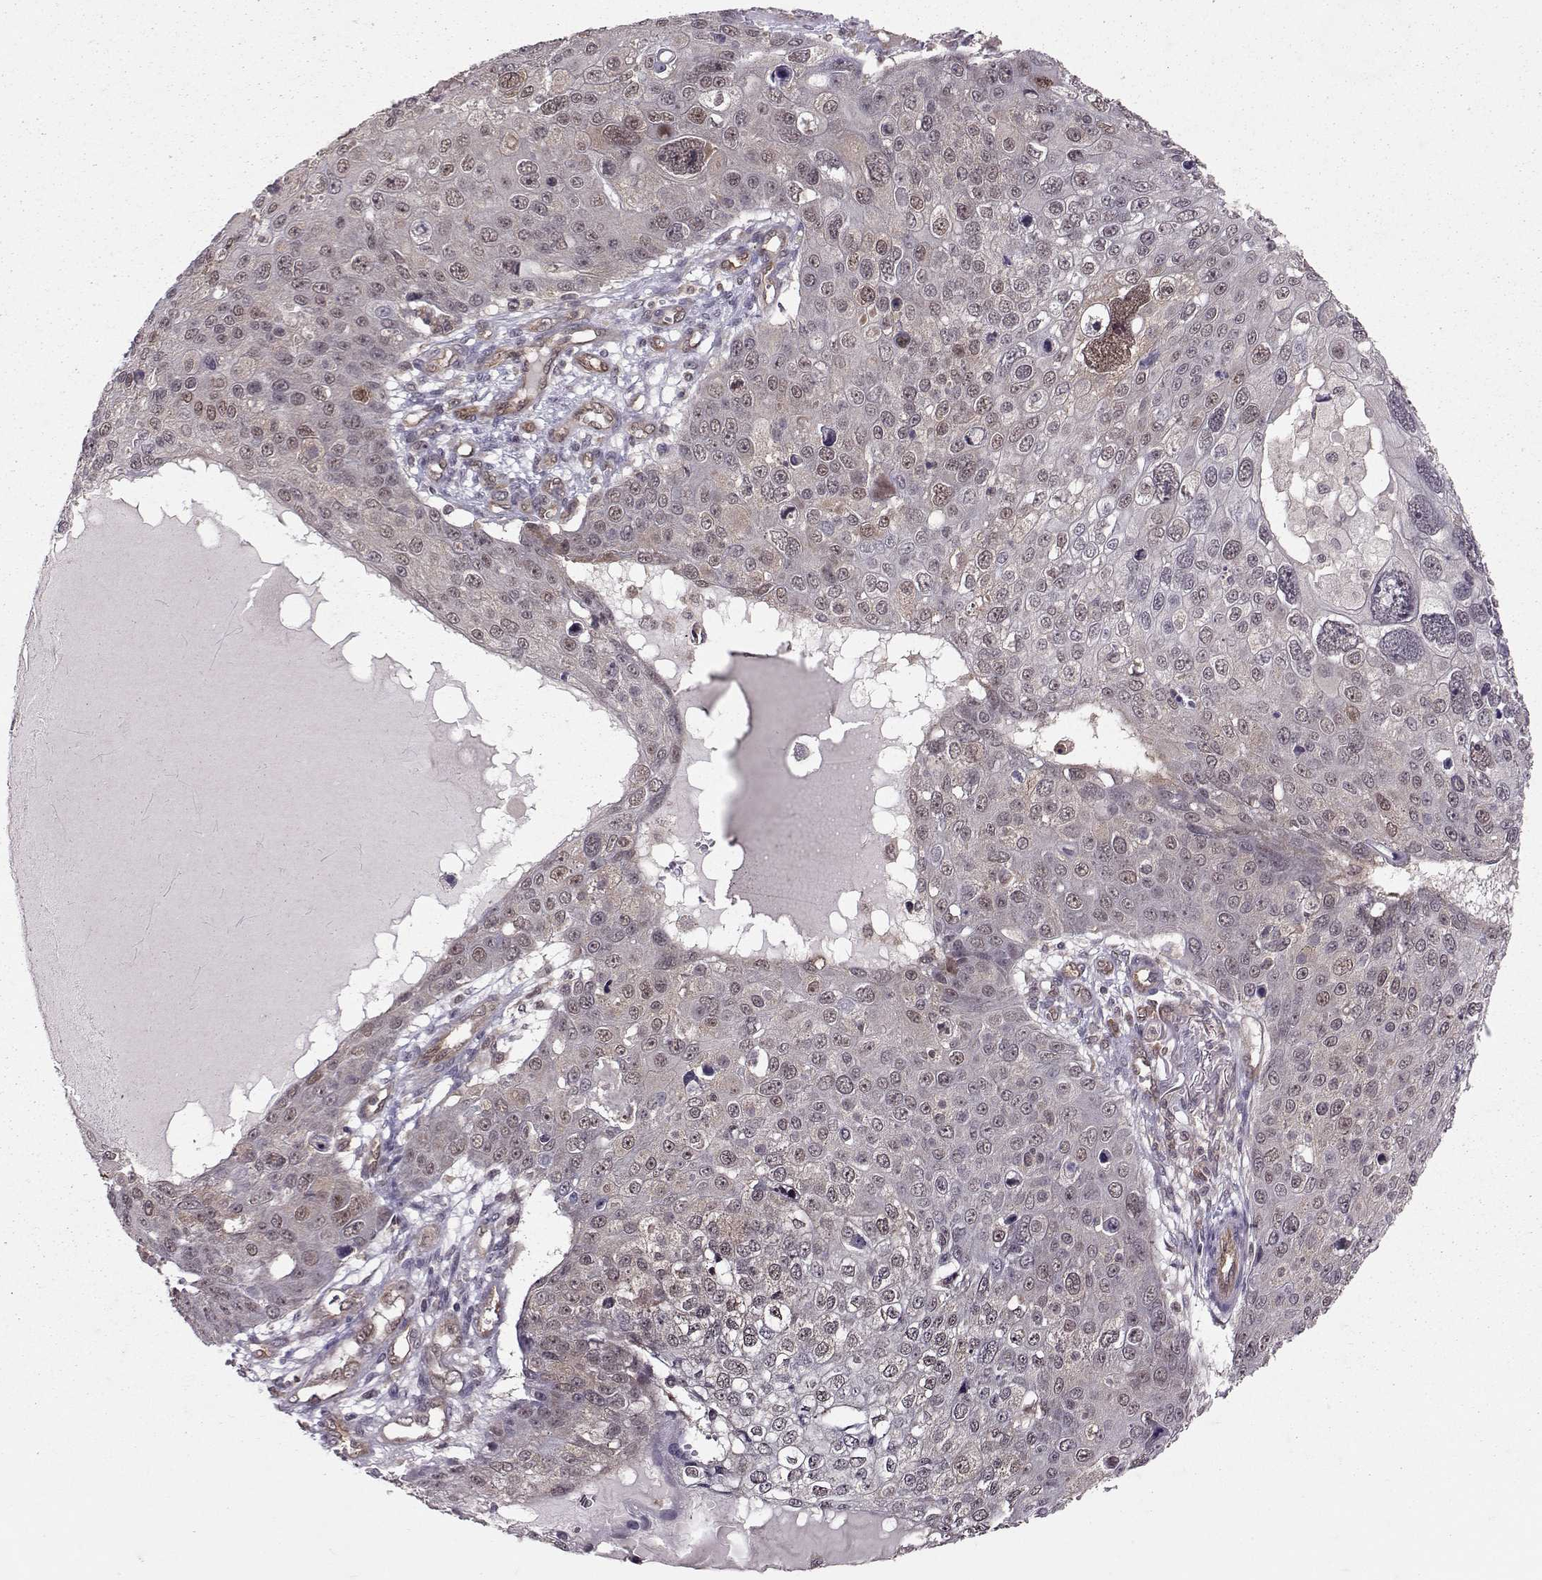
{"staining": {"intensity": "negative", "quantity": "none", "location": "none"}, "tissue": "skin cancer", "cell_type": "Tumor cells", "image_type": "cancer", "snomed": [{"axis": "morphology", "description": "Squamous cell carcinoma, NOS"}, {"axis": "topography", "description": "Skin"}], "caption": "An image of human skin squamous cell carcinoma is negative for staining in tumor cells.", "gene": "PPP2R2A", "patient": {"sex": "male", "age": 71}}